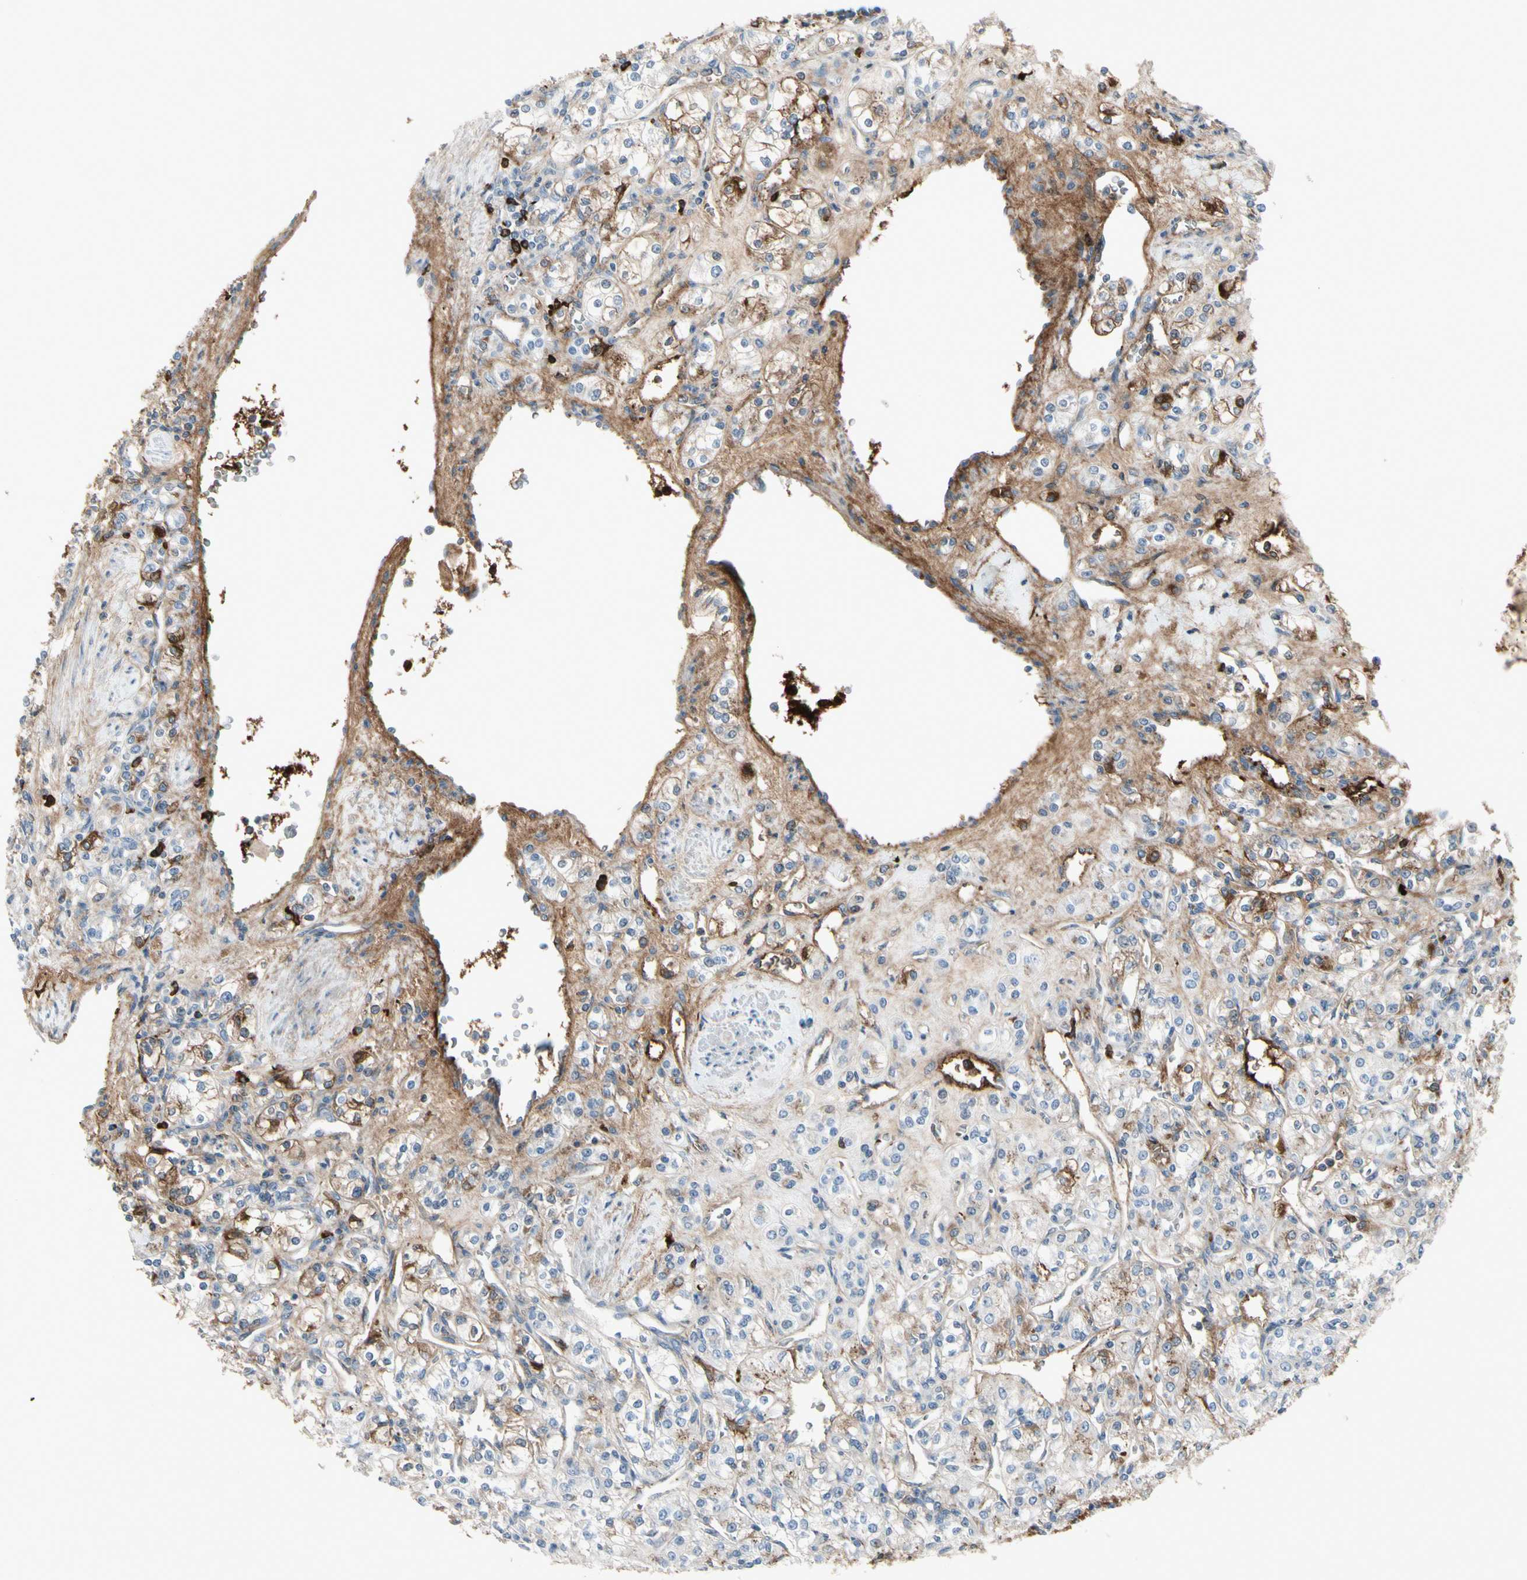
{"staining": {"intensity": "weak", "quantity": "<25%", "location": "cytoplasmic/membranous"}, "tissue": "renal cancer", "cell_type": "Tumor cells", "image_type": "cancer", "snomed": [{"axis": "morphology", "description": "Adenocarcinoma, NOS"}, {"axis": "topography", "description": "Kidney"}], "caption": "An IHC micrograph of renal adenocarcinoma is shown. There is no staining in tumor cells of renal adenocarcinoma.", "gene": "IGHG1", "patient": {"sex": "male", "age": 77}}